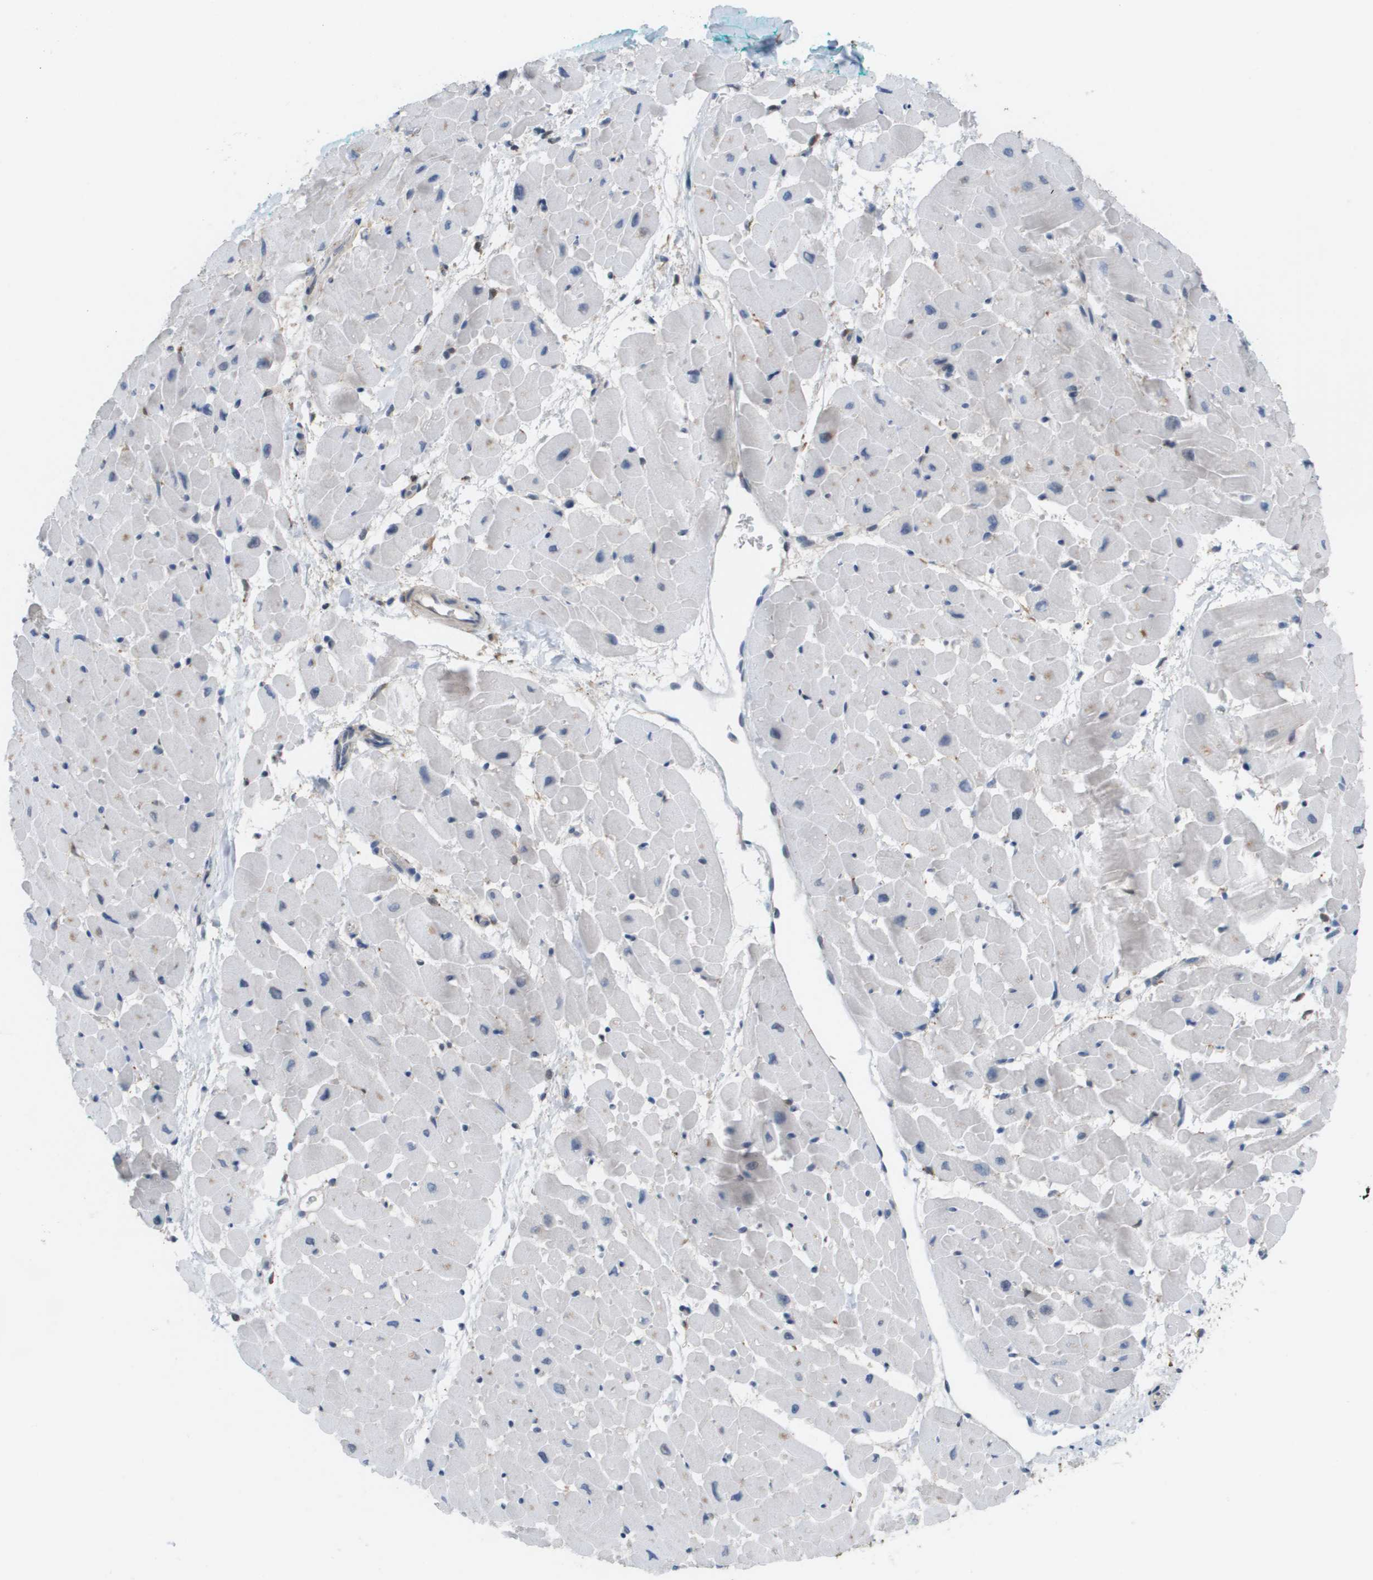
{"staining": {"intensity": "moderate", "quantity": "<25%", "location": "cytoplasmic/membranous"}, "tissue": "heart muscle", "cell_type": "Cardiomyocytes", "image_type": "normal", "snomed": [{"axis": "morphology", "description": "Normal tissue, NOS"}, {"axis": "topography", "description": "Heart"}], "caption": "This photomicrograph shows immunohistochemistry (IHC) staining of normal human heart muscle, with low moderate cytoplasmic/membranous staining in about <25% of cardiomyocytes.", "gene": "MARCHF8", "patient": {"sex": "male", "age": 45}}